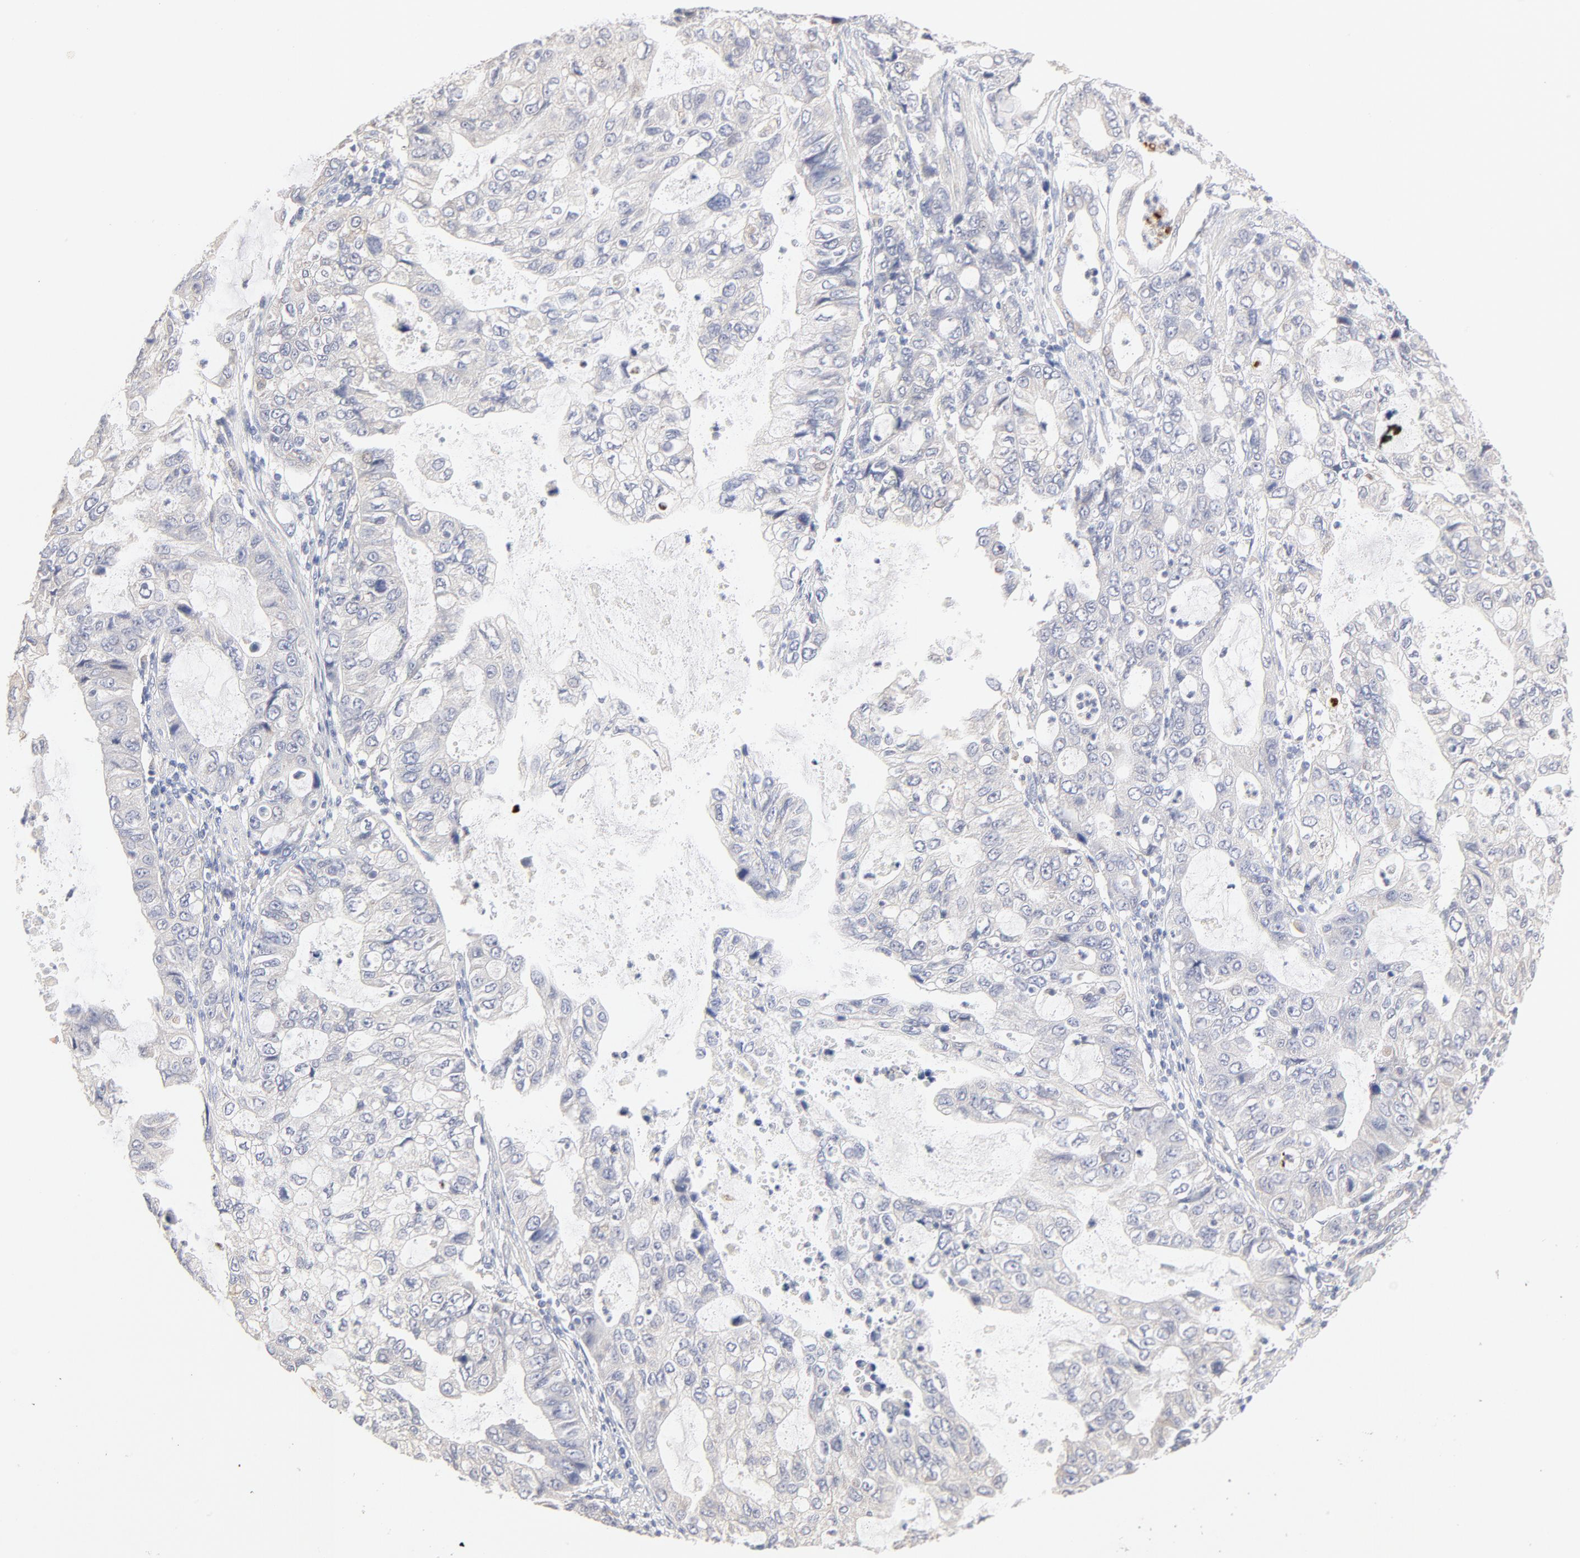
{"staining": {"intensity": "negative", "quantity": "none", "location": "none"}, "tissue": "stomach cancer", "cell_type": "Tumor cells", "image_type": "cancer", "snomed": [{"axis": "morphology", "description": "Adenocarcinoma, NOS"}, {"axis": "topography", "description": "Stomach, upper"}], "caption": "Immunohistochemical staining of stomach cancer (adenocarcinoma) reveals no significant positivity in tumor cells. (DAB (3,3'-diaminobenzidine) IHC, high magnification).", "gene": "MTERF2", "patient": {"sex": "female", "age": 52}}